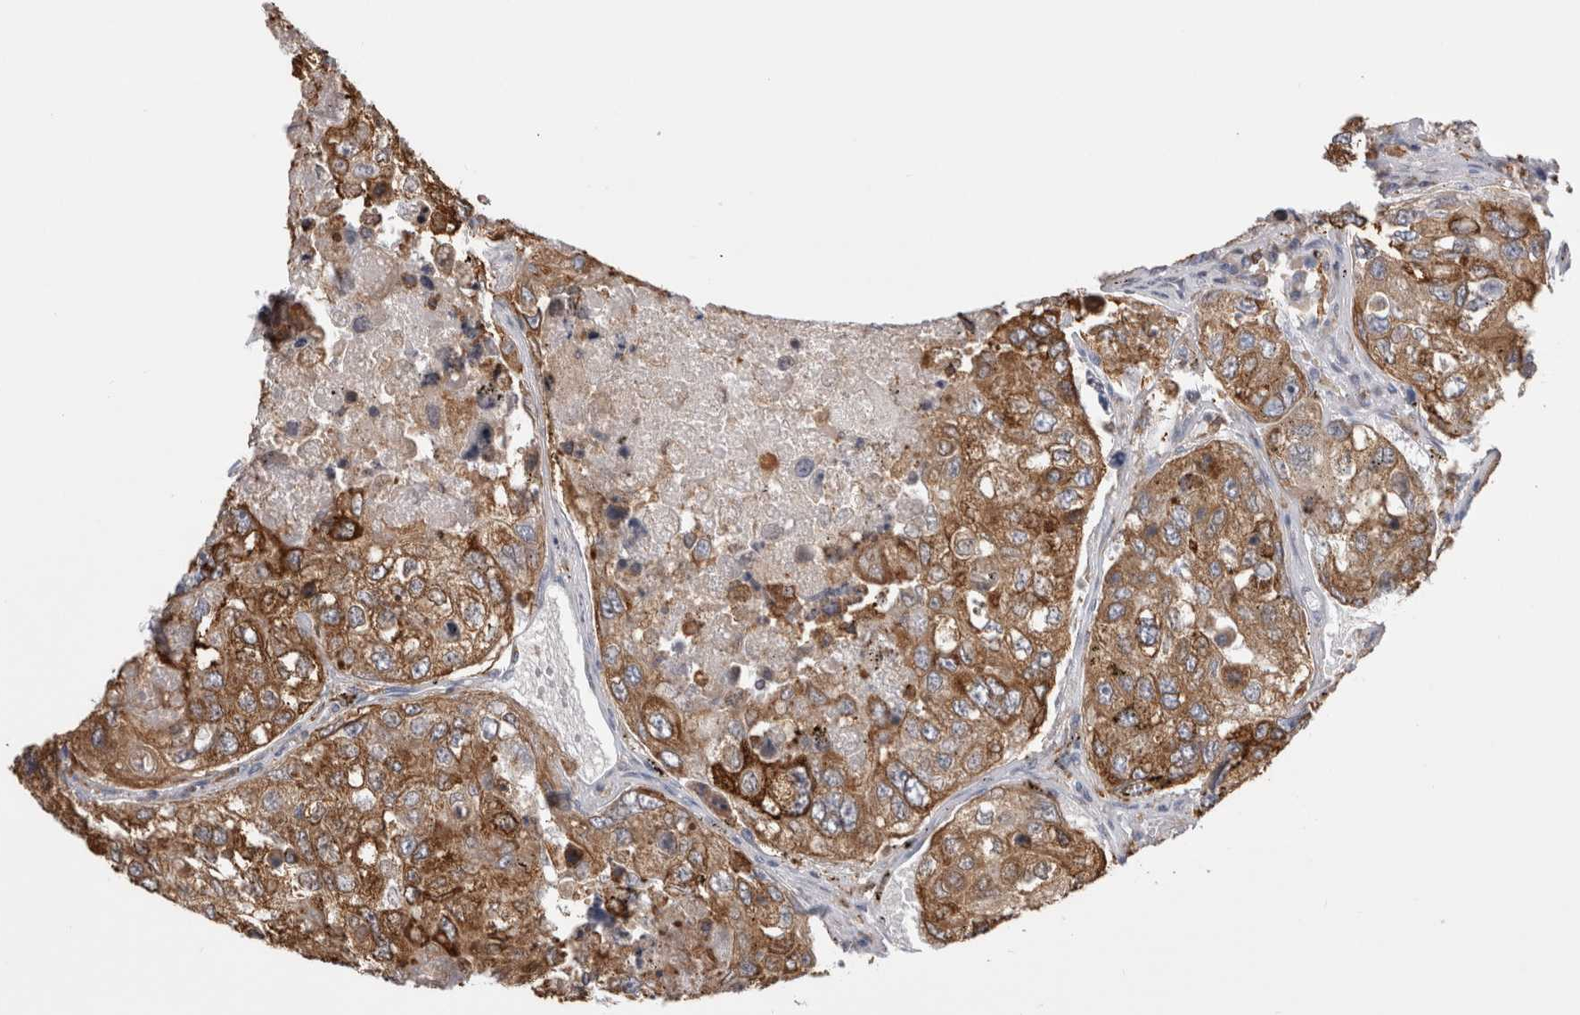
{"staining": {"intensity": "moderate", "quantity": ">75%", "location": "cytoplasmic/membranous"}, "tissue": "urothelial cancer", "cell_type": "Tumor cells", "image_type": "cancer", "snomed": [{"axis": "morphology", "description": "Urothelial carcinoma, High grade"}, {"axis": "topography", "description": "Lymph node"}, {"axis": "topography", "description": "Urinary bladder"}], "caption": "The immunohistochemical stain highlights moderate cytoplasmic/membranous staining in tumor cells of urothelial cancer tissue.", "gene": "LRPAP1", "patient": {"sex": "male", "age": 51}}